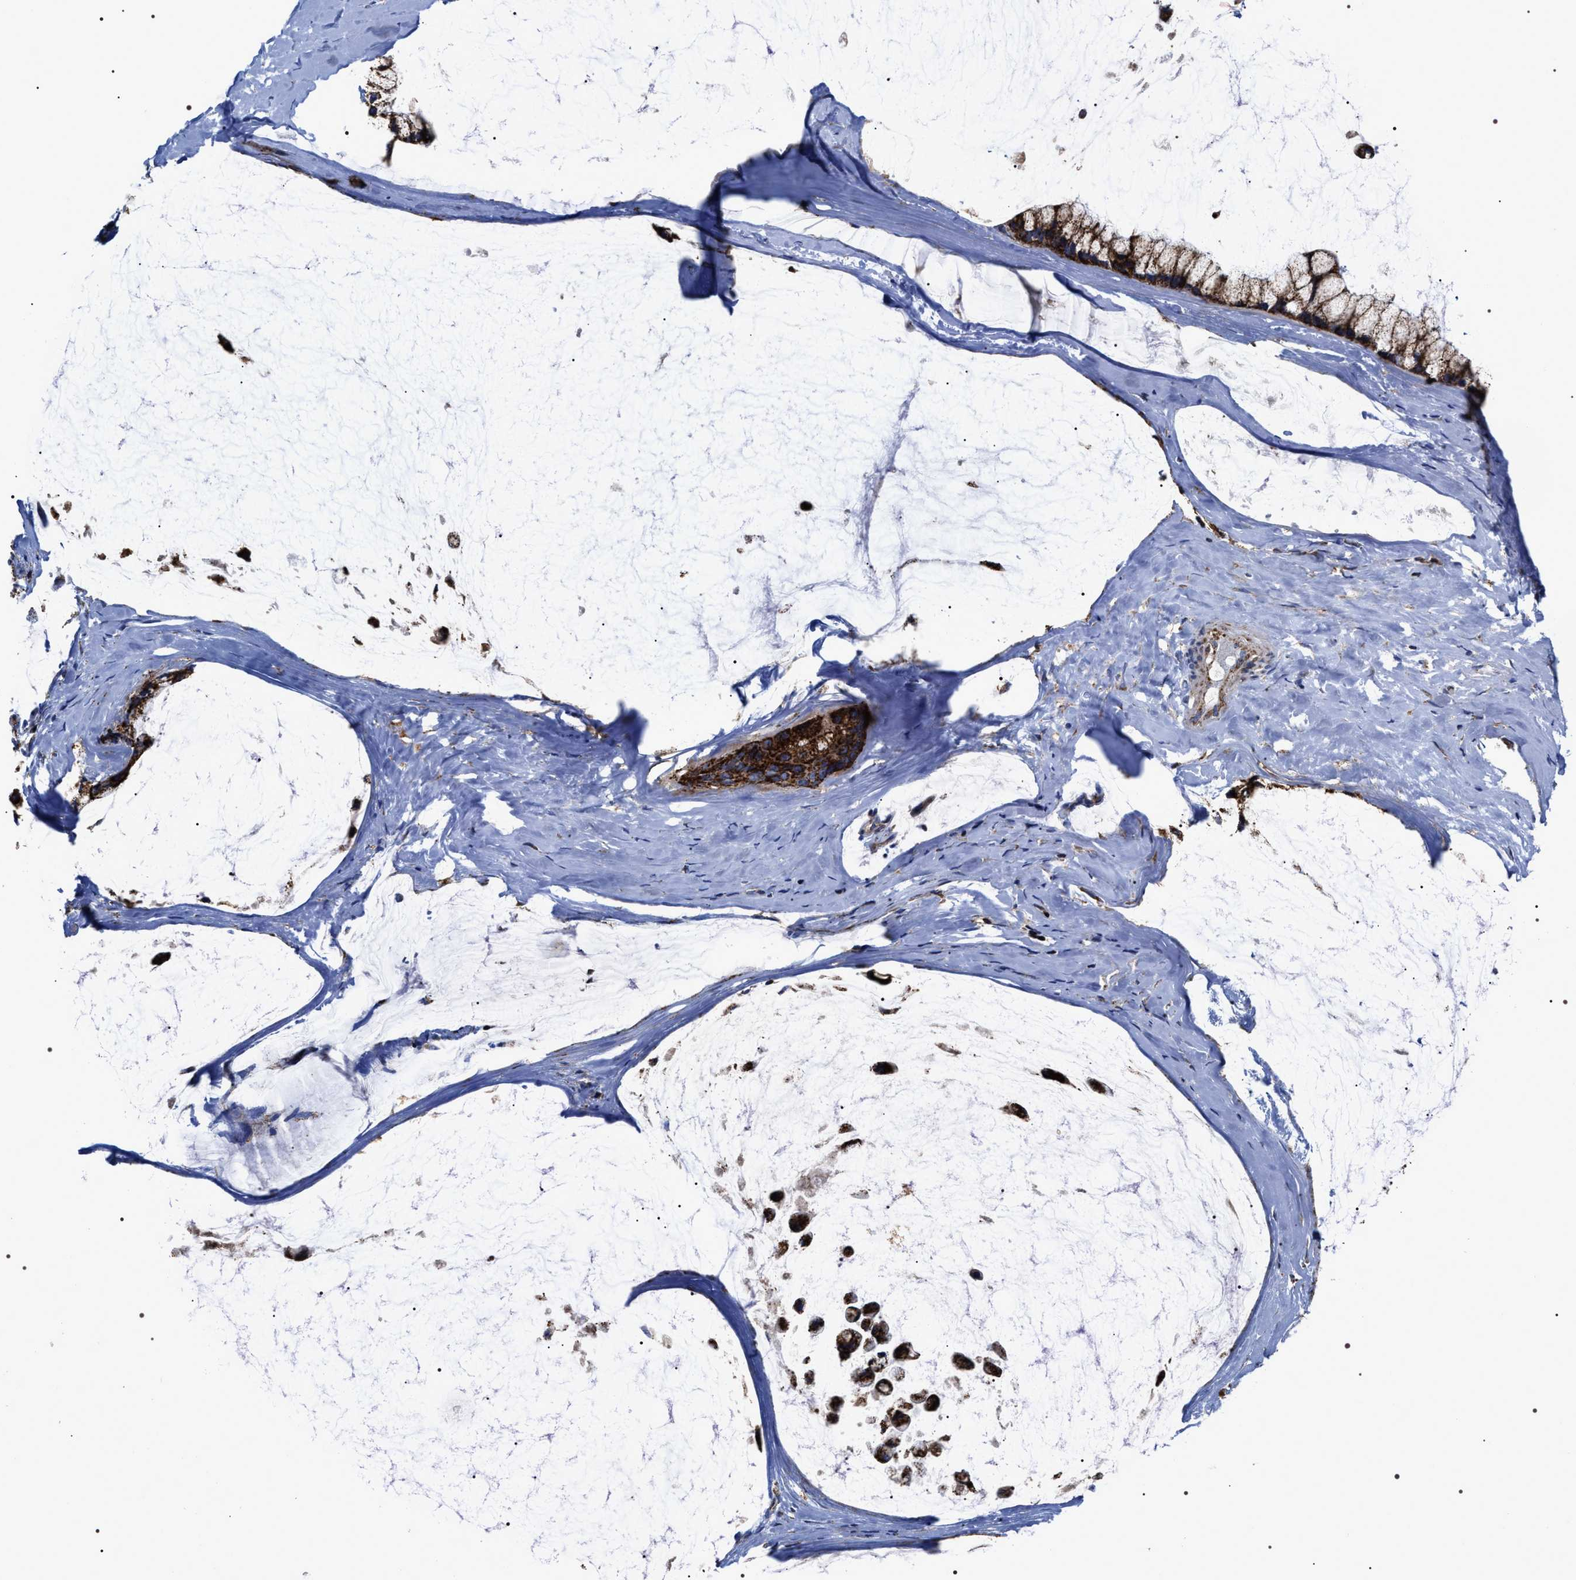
{"staining": {"intensity": "strong", "quantity": ">75%", "location": "cytoplasmic/membranous"}, "tissue": "ovarian cancer", "cell_type": "Tumor cells", "image_type": "cancer", "snomed": [{"axis": "morphology", "description": "Cystadenocarcinoma, mucinous, NOS"}, {"axis": "topography", "description": "Ovary"}], "caption": "An image of ovarian cancer (mucinous cystadenocarcinoma) stained for a protein shows strong cytoplasmic/membranous brown staining in tumor cells.", "gene": "COG5", "patient": {"sex": "female", "age": 39}}